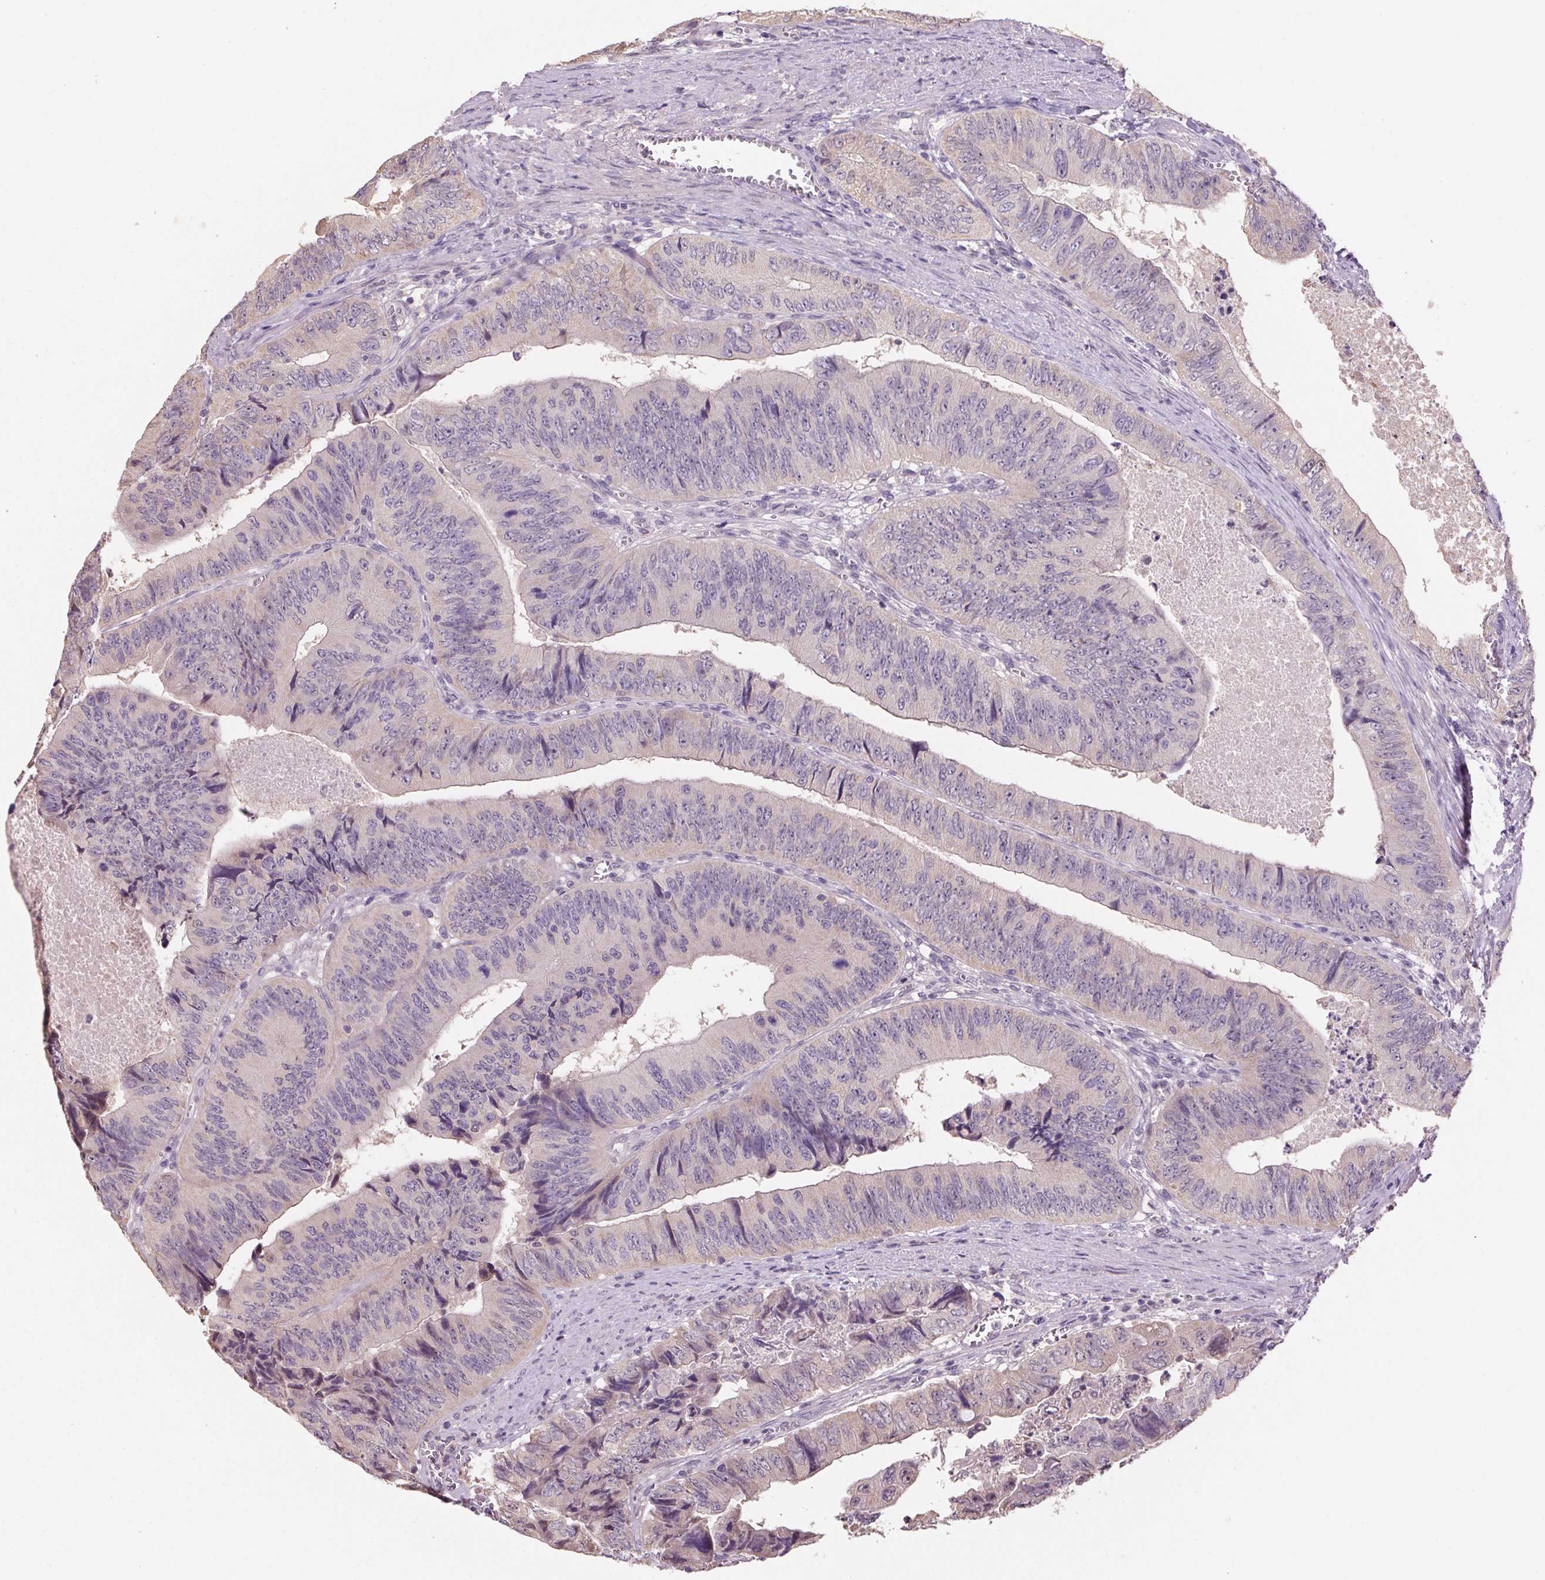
{"staining": {"intensity": "negative", "quantity": "none", "location": "none"}, "tissue": "colorectal cancer", "cell_type": "Tumor cells", "image_type": "cancer", "snomed": [{"axis": "morphology", "description": "Adenocarcinoma, NOS"}, {"axis": "topography", "description": "Colon"}], "caption": "Immunohistochemical staining of human colorectal cancer (adenocarcinoma) reveals no significant staining in tumor cells. (Immunohistochemistry, brightfield microscopy, high magnification).", "gene": "ALDH8A1", "patient": {"sex": "female", "age": 84}}